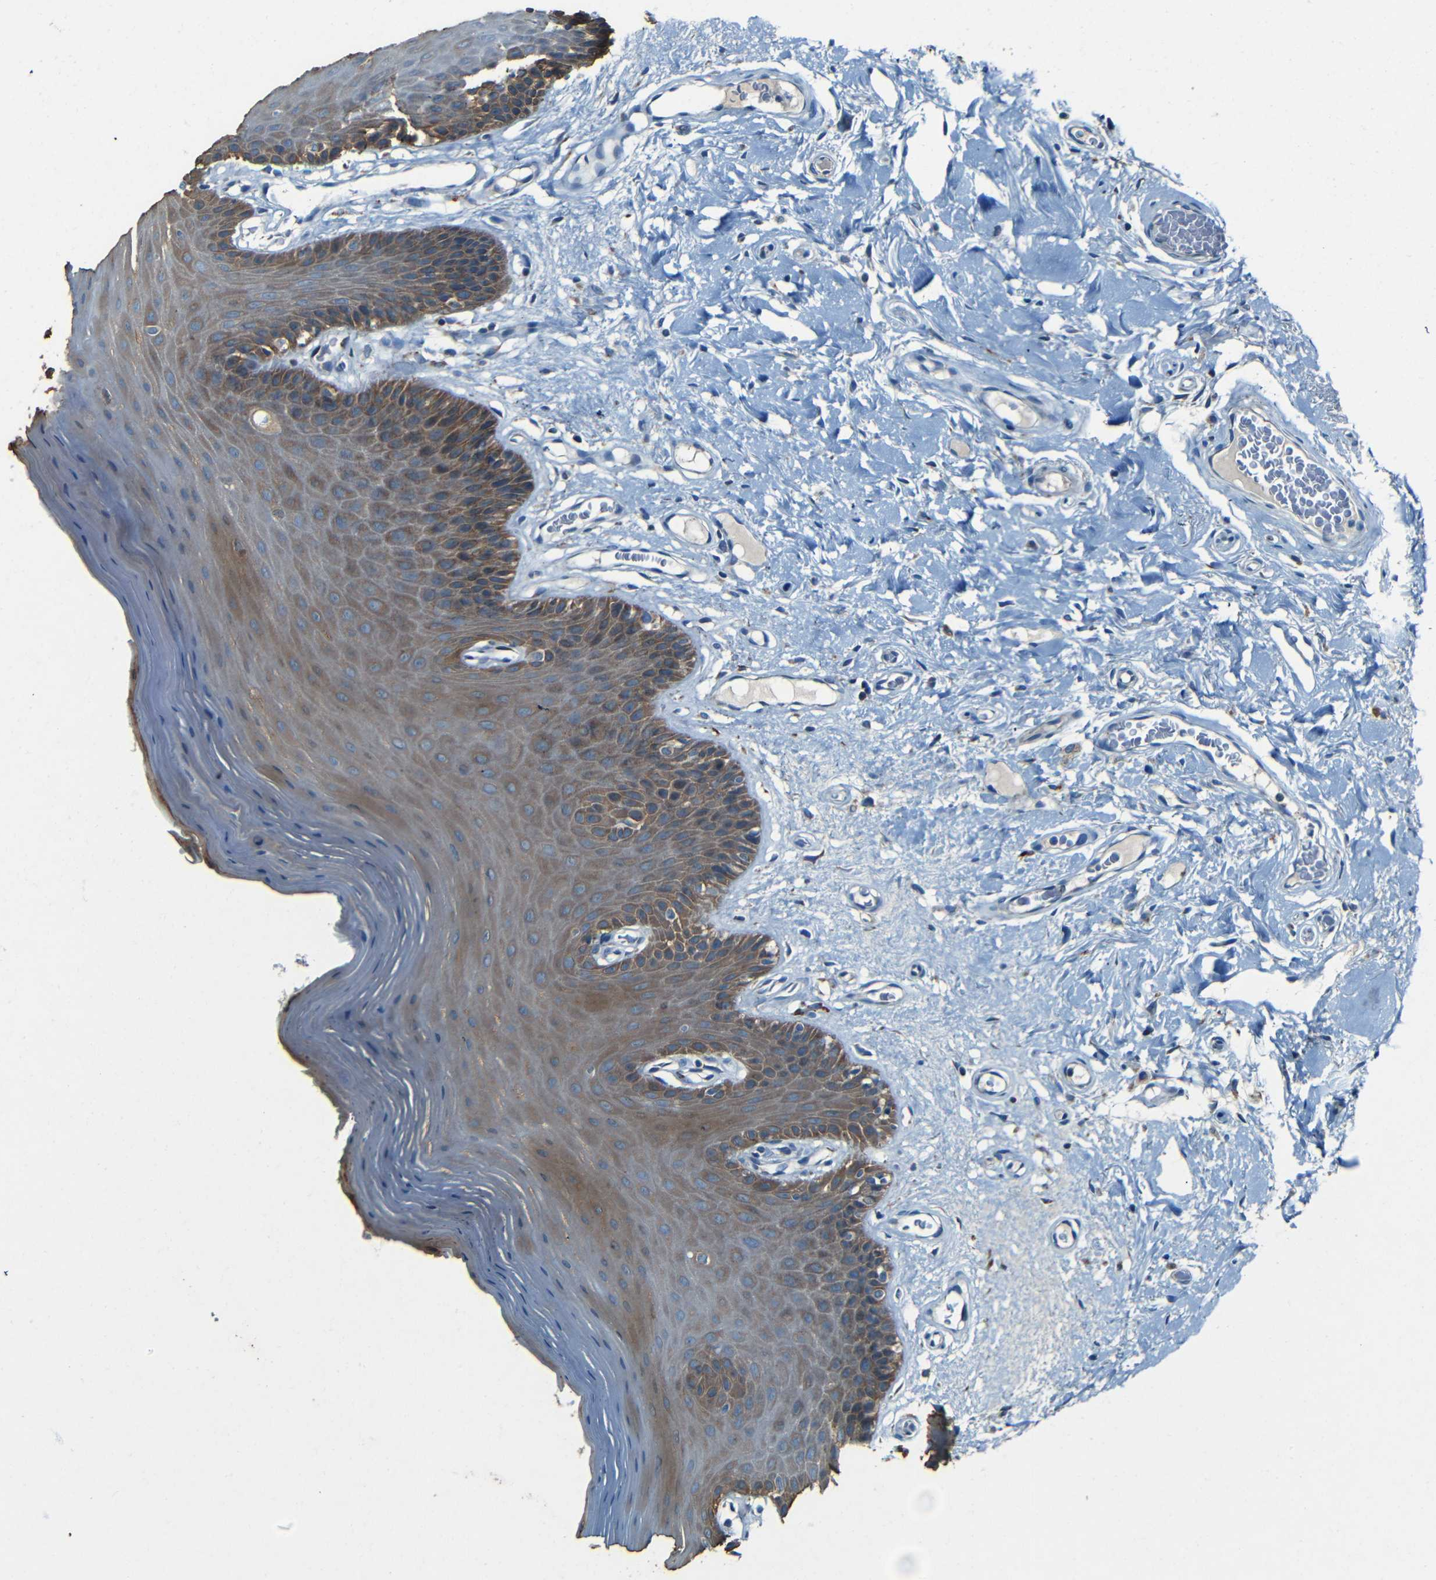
{"staining": {"intensity": "strong", "quantity": "25%-75%", "location": "cytoplasmic/membranous"}, "tissue": "oral mucosa", "cell_type": "Squamous epithelial cells", "image_type": "normal", "snomed": [{"axis": "morphology", "description": "Normal tissue, NOS"}, {"axis": "morphology", "description": "Squamous cell carcinoma, NOS"}, {"axis": "topography", "description": "Skeletal muscle"}, {"axis": "topography", "description": "Adipose tissue"}, {"axis": "topography", "description": "Vascular tissue"}, {"axis": "topography", "description": "Oral tissue"}, {"axis": "topography", "description": "Peripheral nerve tissue"}, {"axis": "topography", "description": "Head-Neck"}], "caption": "Immunohistochemical staining of normal oral mucosa exhibits 25%-75% levels of strong cytoplasmic/membranous protein expression in approximately 25%-75% of squamous epithelial cells.", "gene": "WSCD2", "patient": {"sex": "male", "age": 71}}